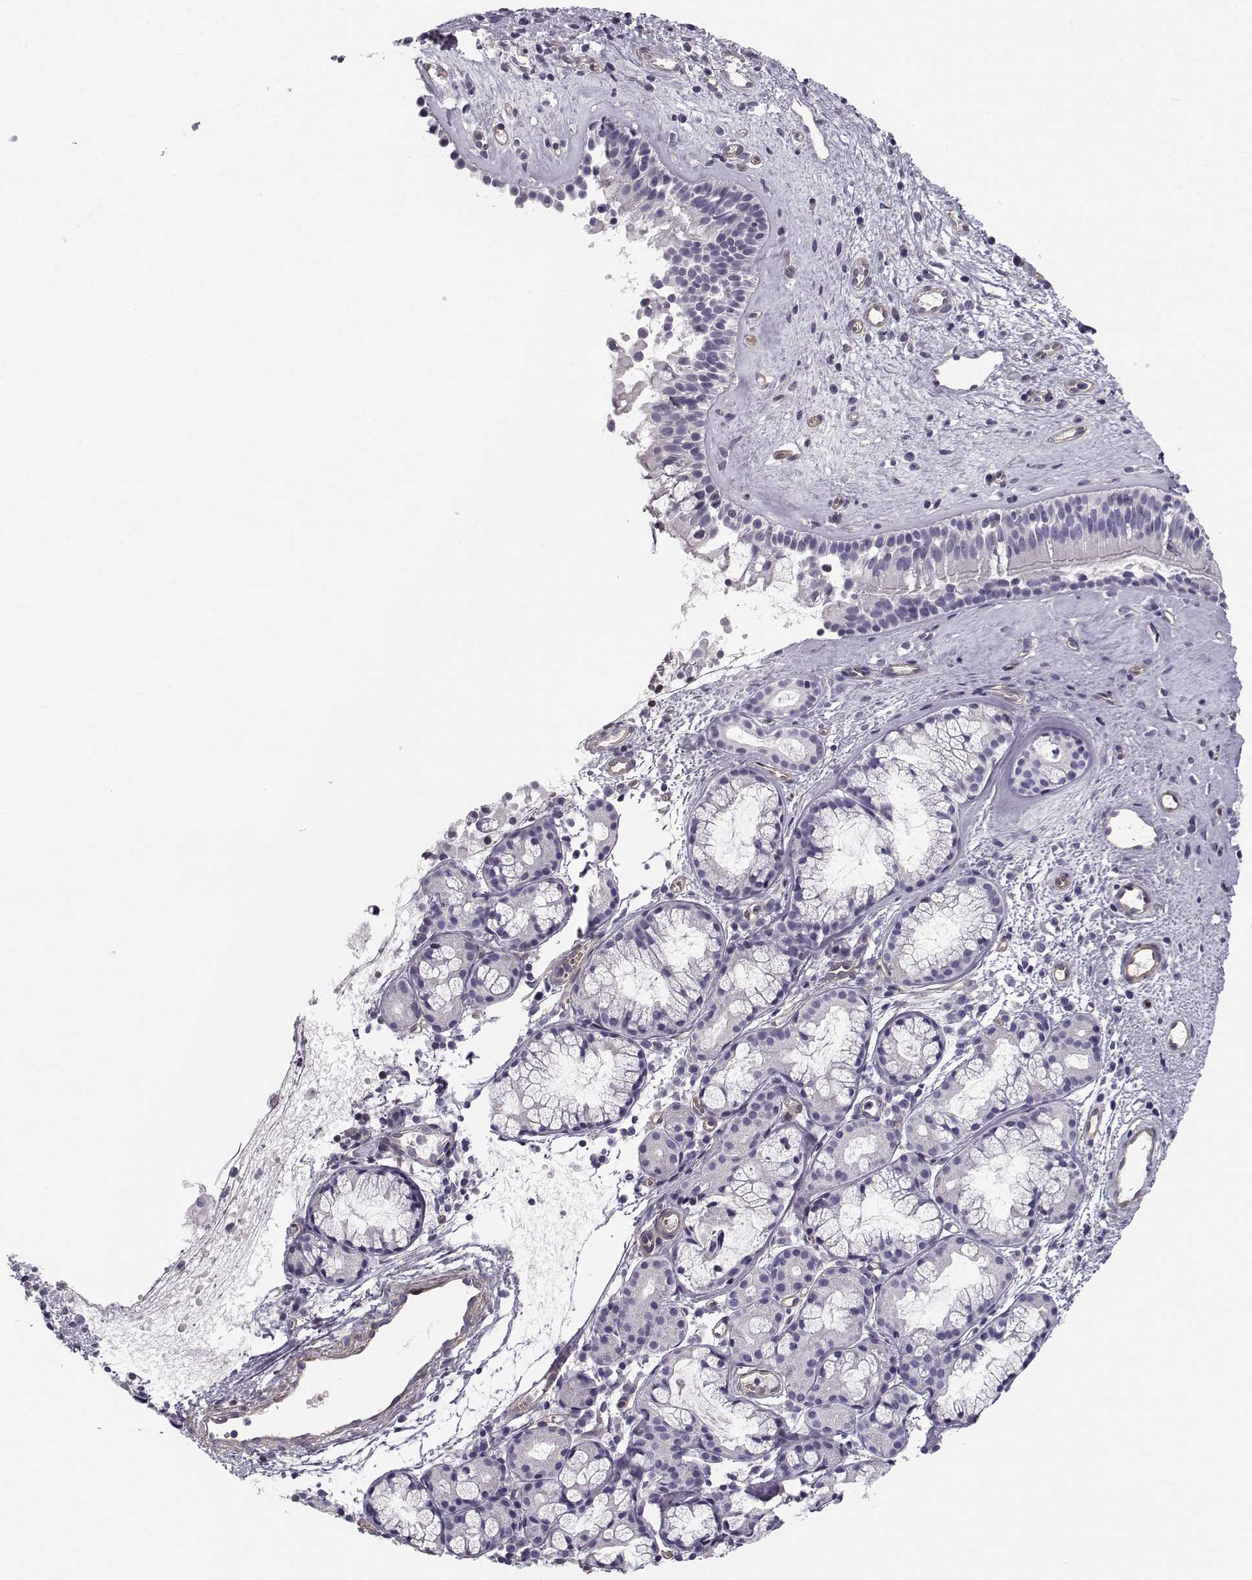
{"staining": {"intensity": "negative", "quantity": "none", "location": "none"}, "tissue": "nasopharynx", "cell_type": "Respiratory epithelial cells", "image_type": "normal", "snomed": [{"axis": "morphology", "description": "Normal tissue, NOS"}, {"axis": "topography", "description": "Nasopharynx"}], "caption": "This is a histopathology image of immunohistochemistry staining of unremarkable nasopharynx, which shows no positivity in respiratory epithelial cells.", "gene": "MYO1A", "patient": {"sex": "male", "age": 29}}